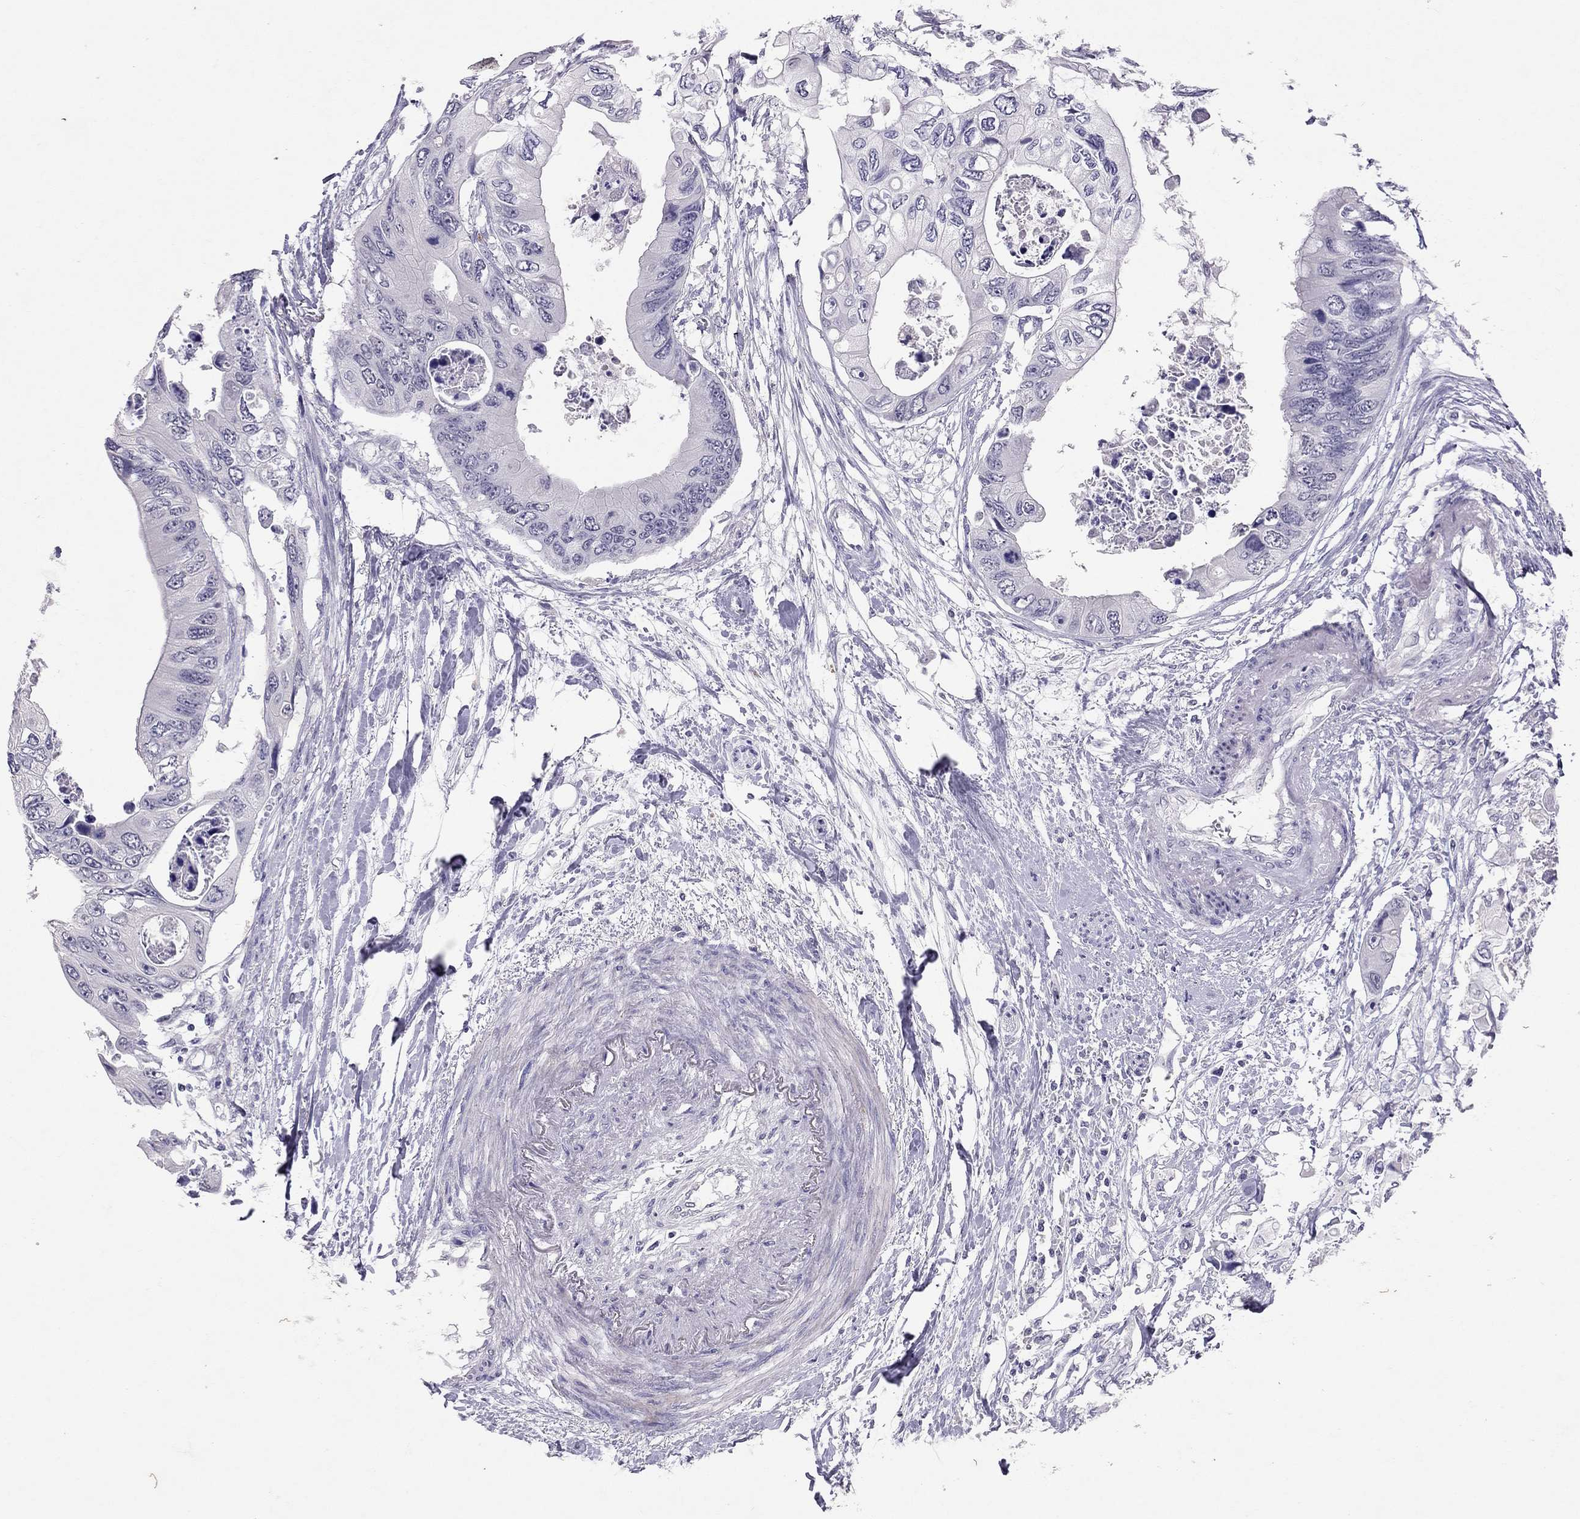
{"staining": {"intensity": "negative", "quantity": "none", "location": "none"}, "tissue": "colorectal cancer", "cell_type": "Tumor cells", "image_type": "cancer", "snomed": [{"axis": "morphology", "description": "Adenocarcinoma, NOS"}, {"axis": "topography", "description": "Rectum"}], "caption": "Immunohistochemistry (IHC) histopathology image of human colorectal adenocarcinoma stained for a protein (brown), which reveals no positivity in tumor cells. (Stains: DAB (3,3'-diaminobenzidine) immunohistochemistry (IHC) with hematoxylin counter stain, Microscopy: brightfield microscopy at high magnification).", "gene": "PSMB11", "patient": {"sex": "male", "age": 63}}